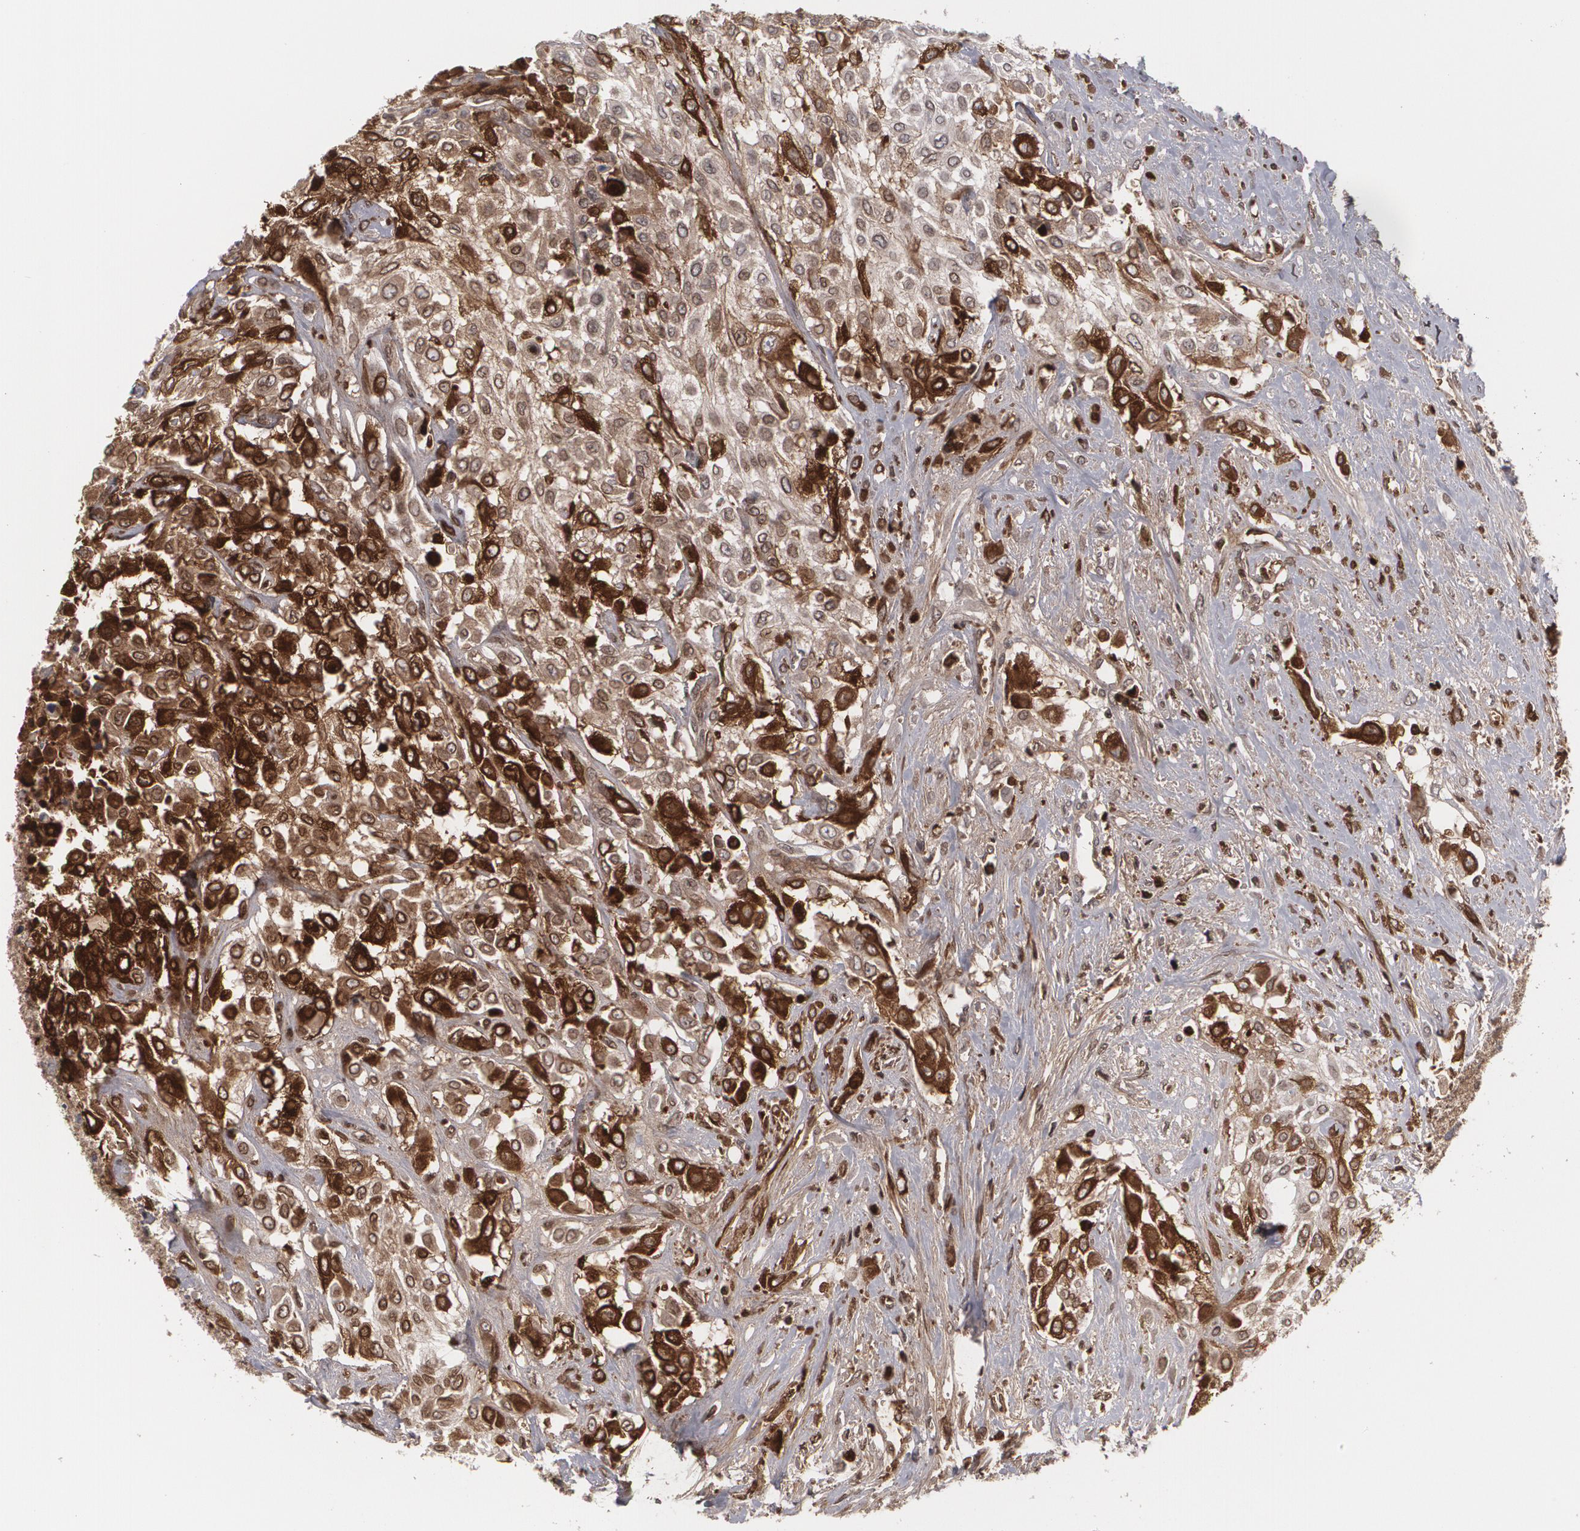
{"staining": {"intensity": "moderate", "quantity": "<25%", "location": "cytoplasmic/membranous"}, "tissue": "urothelial cancer", "cell_type": "Tumor cells", "image_type": "cancer", "snomed": [{"axis": "morphology", "description": "Urothelial carcinoma, High grade"}, {"axis": "topography", "description": "Urinary bladder"}], "caption": "Human urothelial carcinoma (high-grade) stained with a brown dye shows moderate cytoplasmic/membranous positive expression in about <25% of tumor cells.", "gene": "LRG1", "patient": {"sex": "male", "age": 57}}